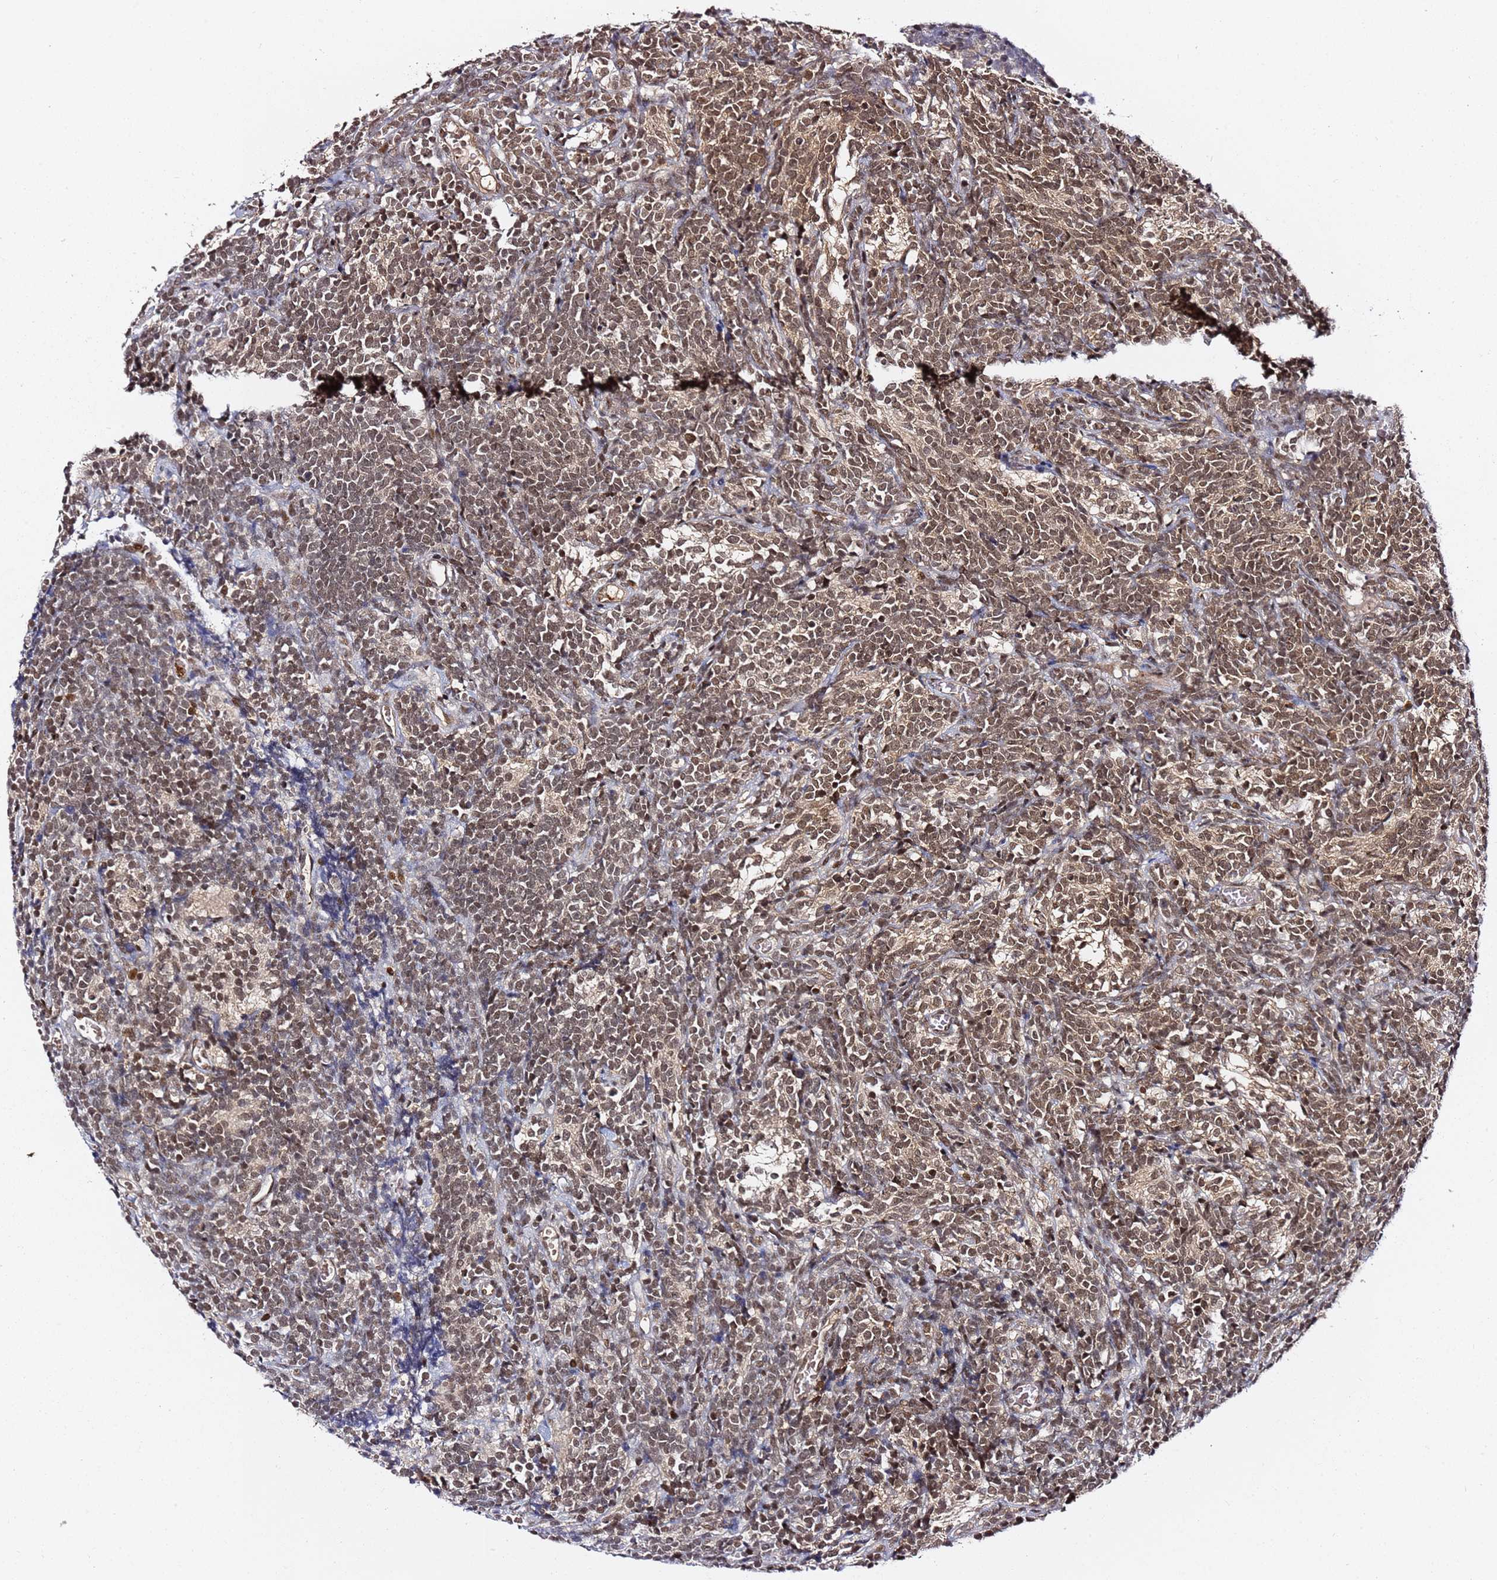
{"staining": {"intensity": "moderate", "quantity": ">75%", "location": "nuclear"}, "tissue": "glioma", "cell_type": "Tumor cells", "image_type": "cancer", "snomed": [{"axis": "morphology", "description": "Glioma, malignant, Low grade"}, {"axis": "topography", "description": "Brain"}], "caption": "DAB immunohistochemical staining of glioma demonstrates moderate nuclear protein staining in approximately >75% of tumor cells. (Stains: DAB (3,3'-diaminobenzidine) in brown, nuclei in blue, Microscopy: brightfield microscopy at high magnification).", "gene": "RGS18", "patient": {"sex": "female", "age": 1}}